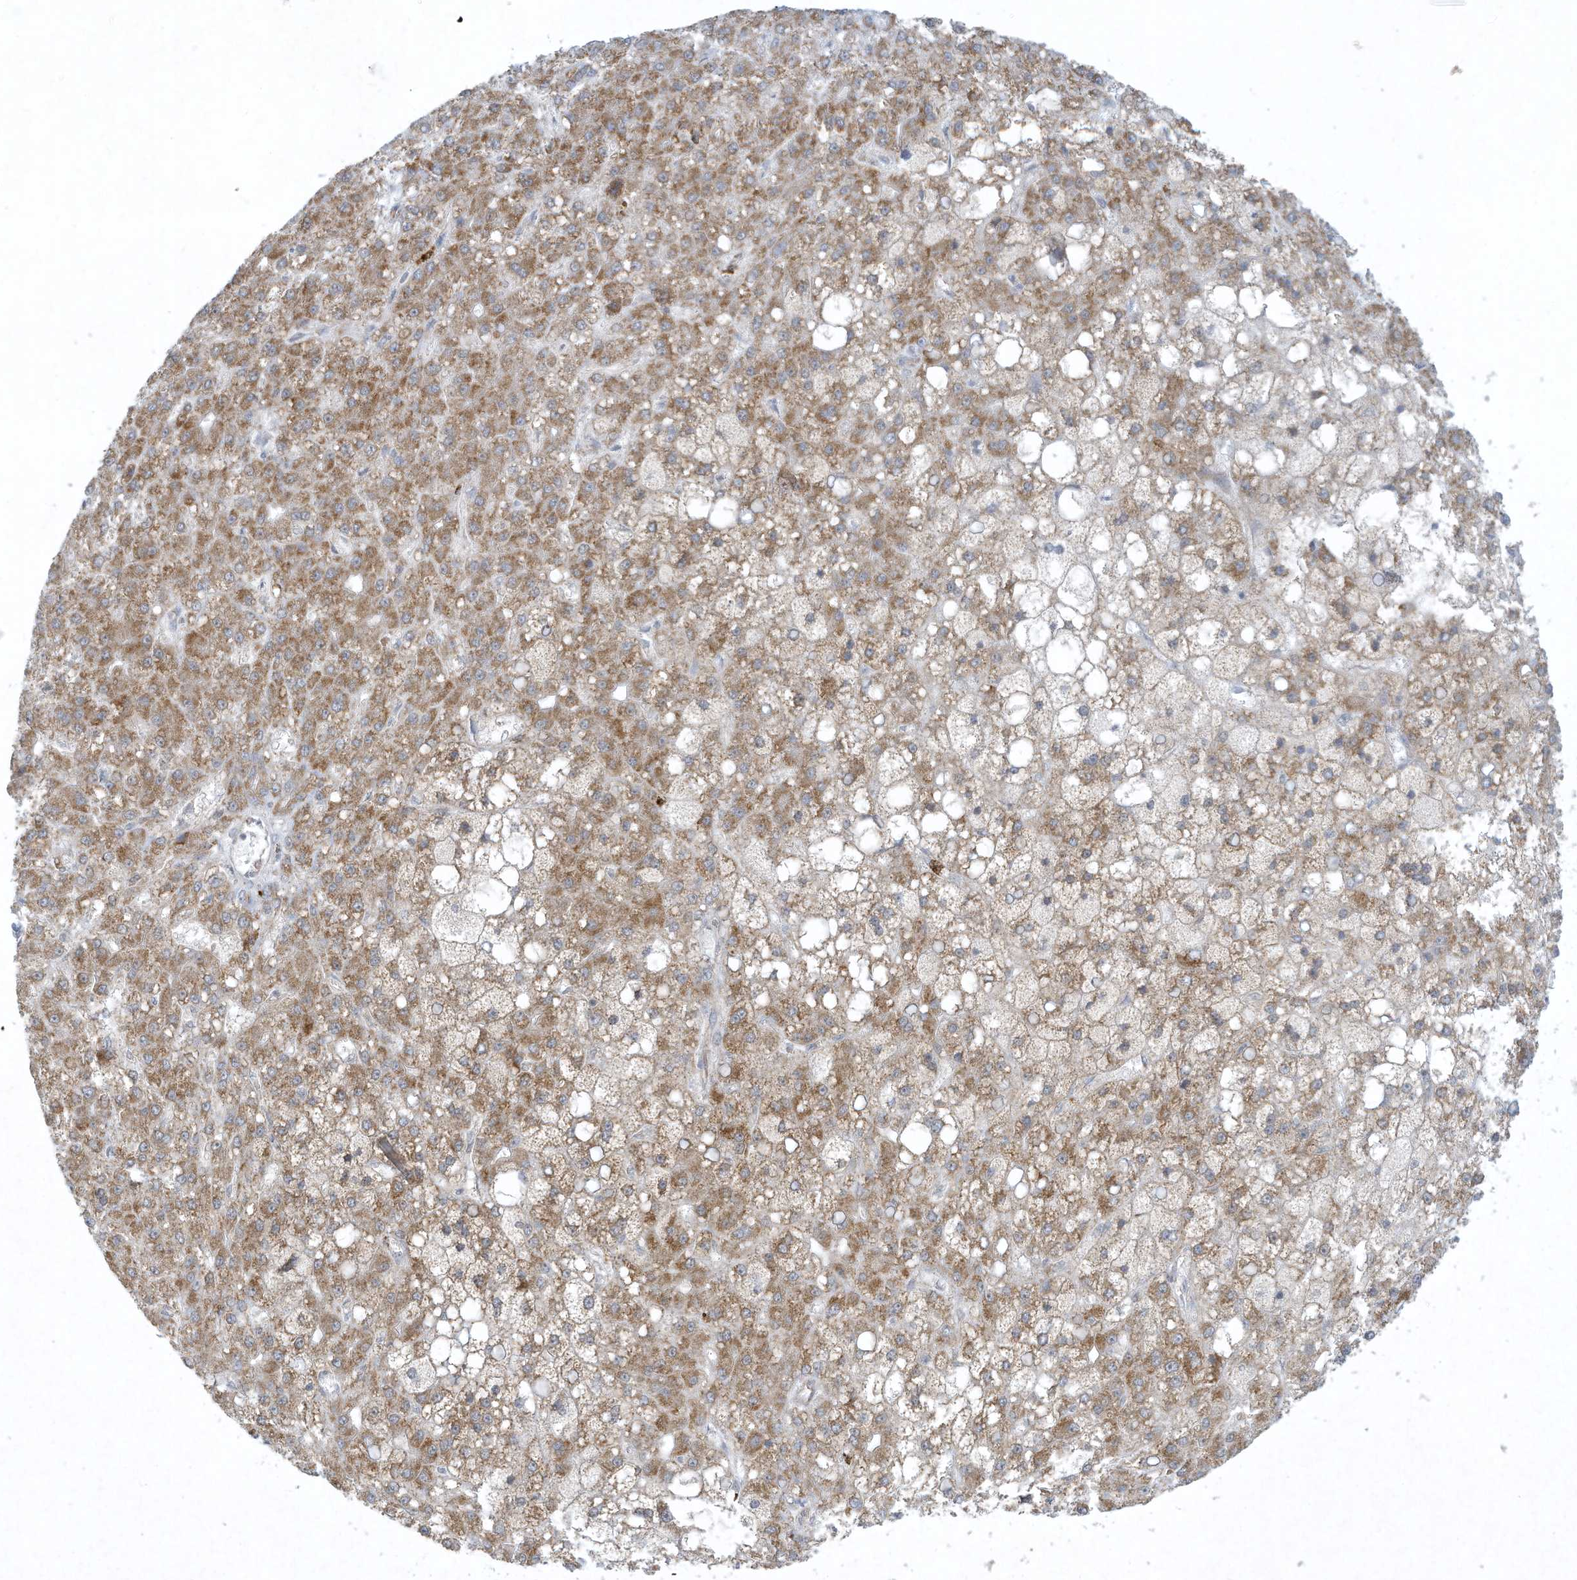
{"staining": {"intensity": "moderate", "quantity": ">75%", "location": "cytoplasmic/membranous"}, "tissue": "liver cancer", "cell_type": "Tumor cells", "image_type": "cancer", "snomed": [{"axis": "morphology", "description": "Carcinoma, Hepatocellular, NOS"}, {"axis": "topography", "description": "Liver"}], "caption": "Protein staining by IHC demonstrates moderate cytoplasmic/membranous positivity in about >75% of tumor cells in hepatocellular carcinoma (liver).", "gene": "CHRNA4", "patient": {"sex": "male", "age": 67}}